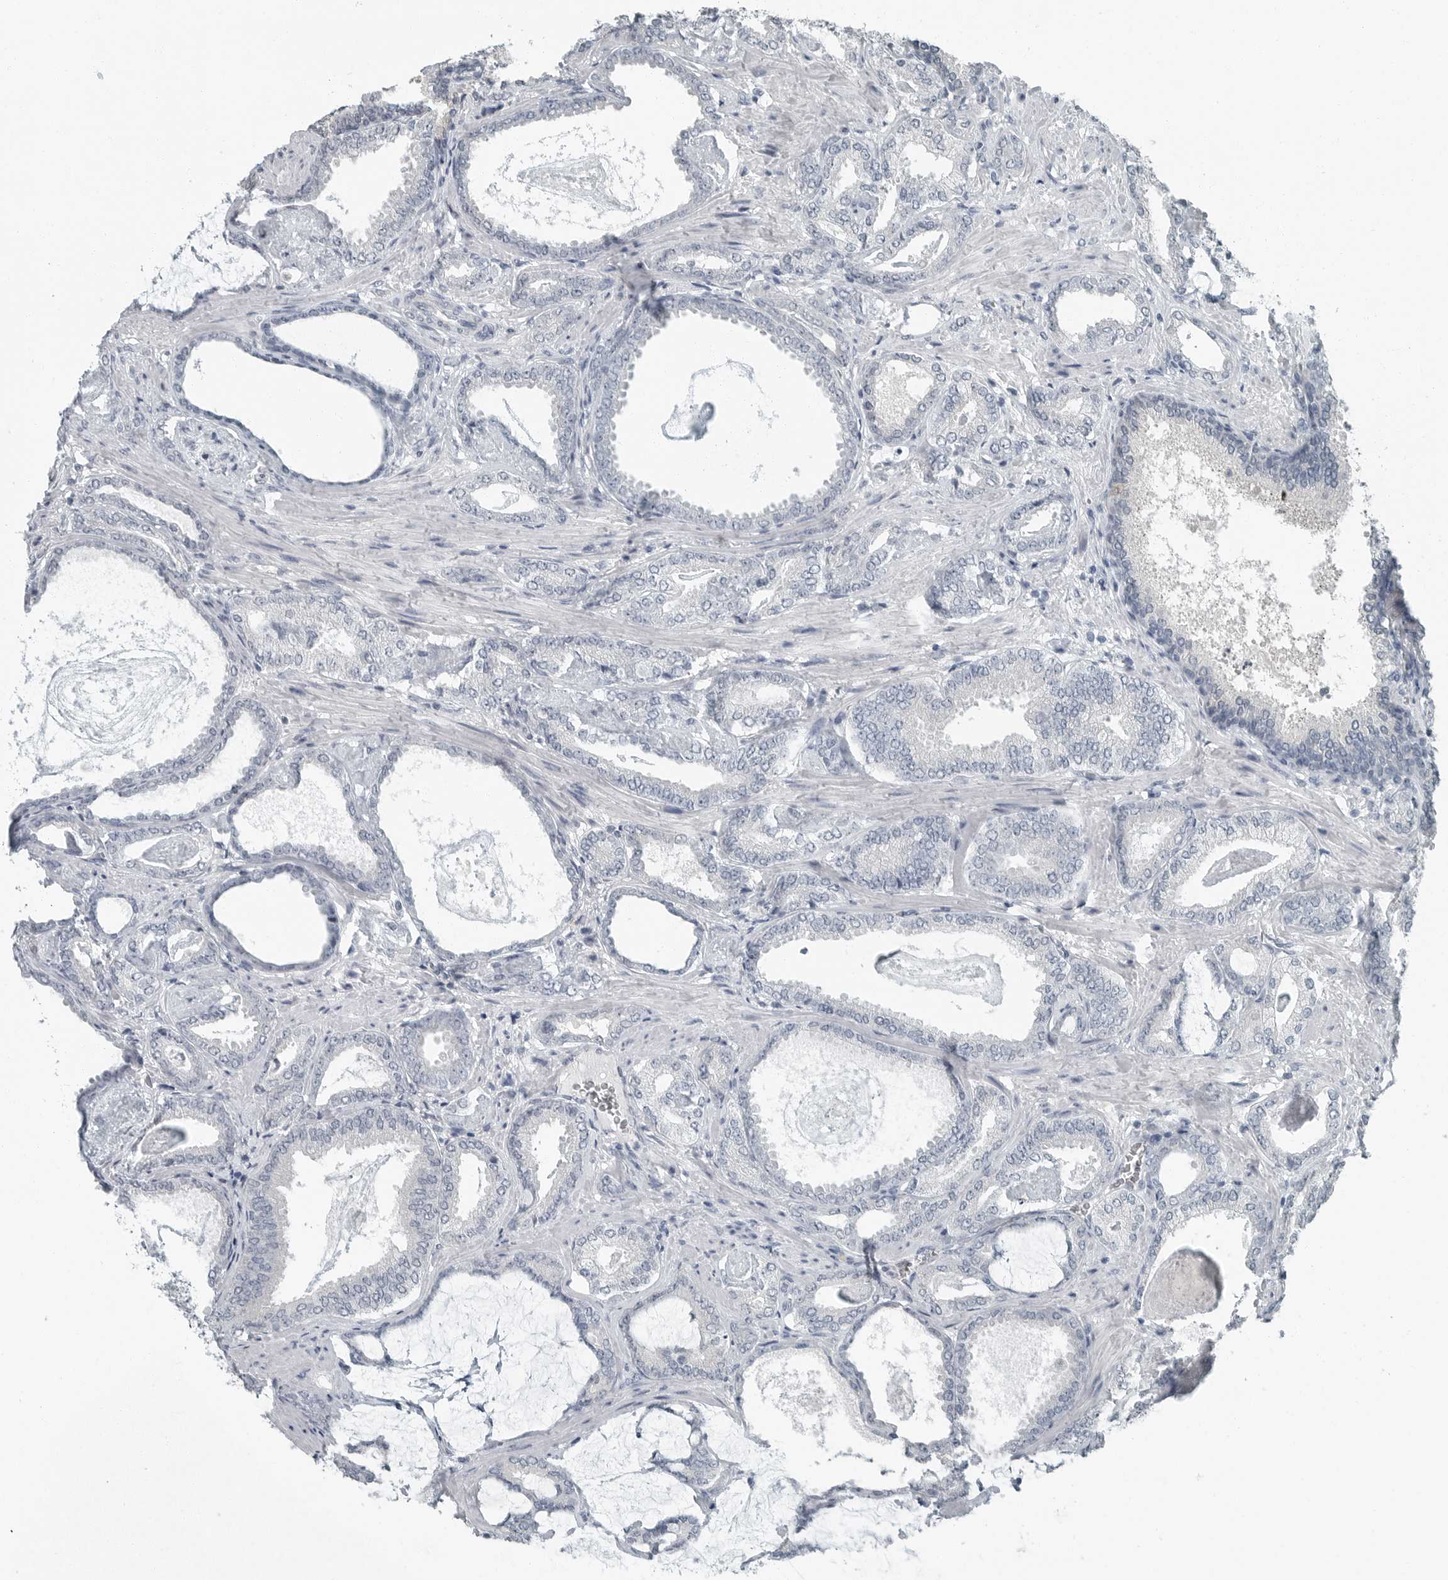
{"staining": {"intensity": "negative", "quantity": "none", "location": "none"}, "tissue": "prostate cancer", "cell_type": "Tumor cells", "image_type": "cancer", "snomed": [{"axis": "morphology", "description": "Adenocarcinoma, Low grade"}, {"axis": "topography", "description": "Prostate"}], "caption": "Protein analysis of adenocarcinoma (low-grade) (prostate) reveals no significant staining in tumor cells.", "gene": "KYAT1", "patient": {"sex": "male", "age": 71}}